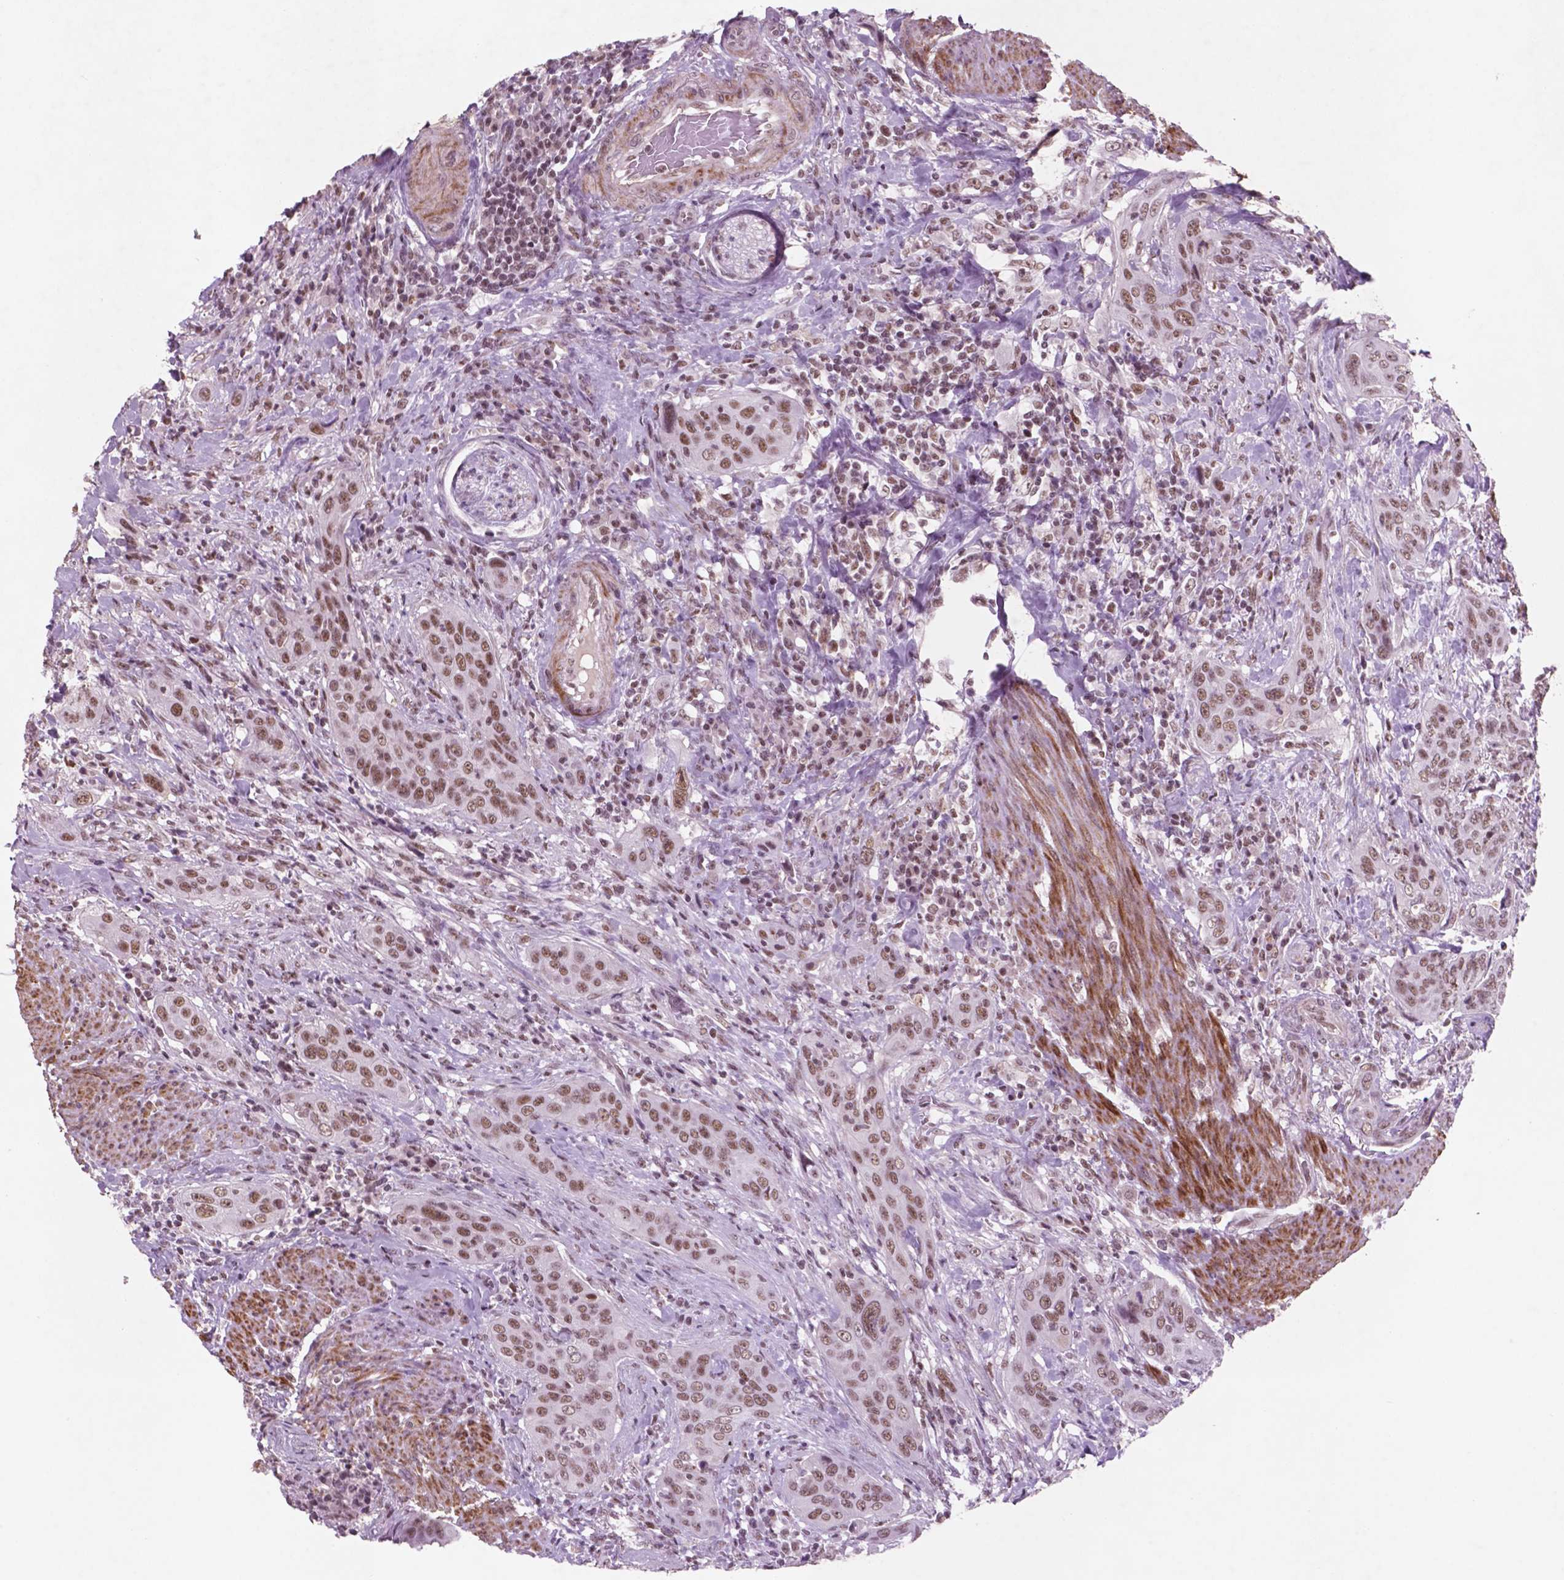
{"staining": {"intensity": "moderate", "quantity": ">75%", "location": "nuclear"}, "tissue": "urothelial cancer", "cell_type": "Tumor cells", "image_type": "cancer", "snomed": [{"axis": "morphology", "description": "Urothelial carcinoma, High grade"}, {"axis": "topography", "description": "Urinary bladder"}], "caption": "Tumor cells show medium levels of moderate nuclear expression in approximately >75% of cells in human high-grade urothelial carcinoma. (DAB (3,3'-diaminobenzidine) IHC, brown staining for protein, blue staining for nuclei).", "gene": "CTR9", "patient": {"sex": "male", "age": 82}}